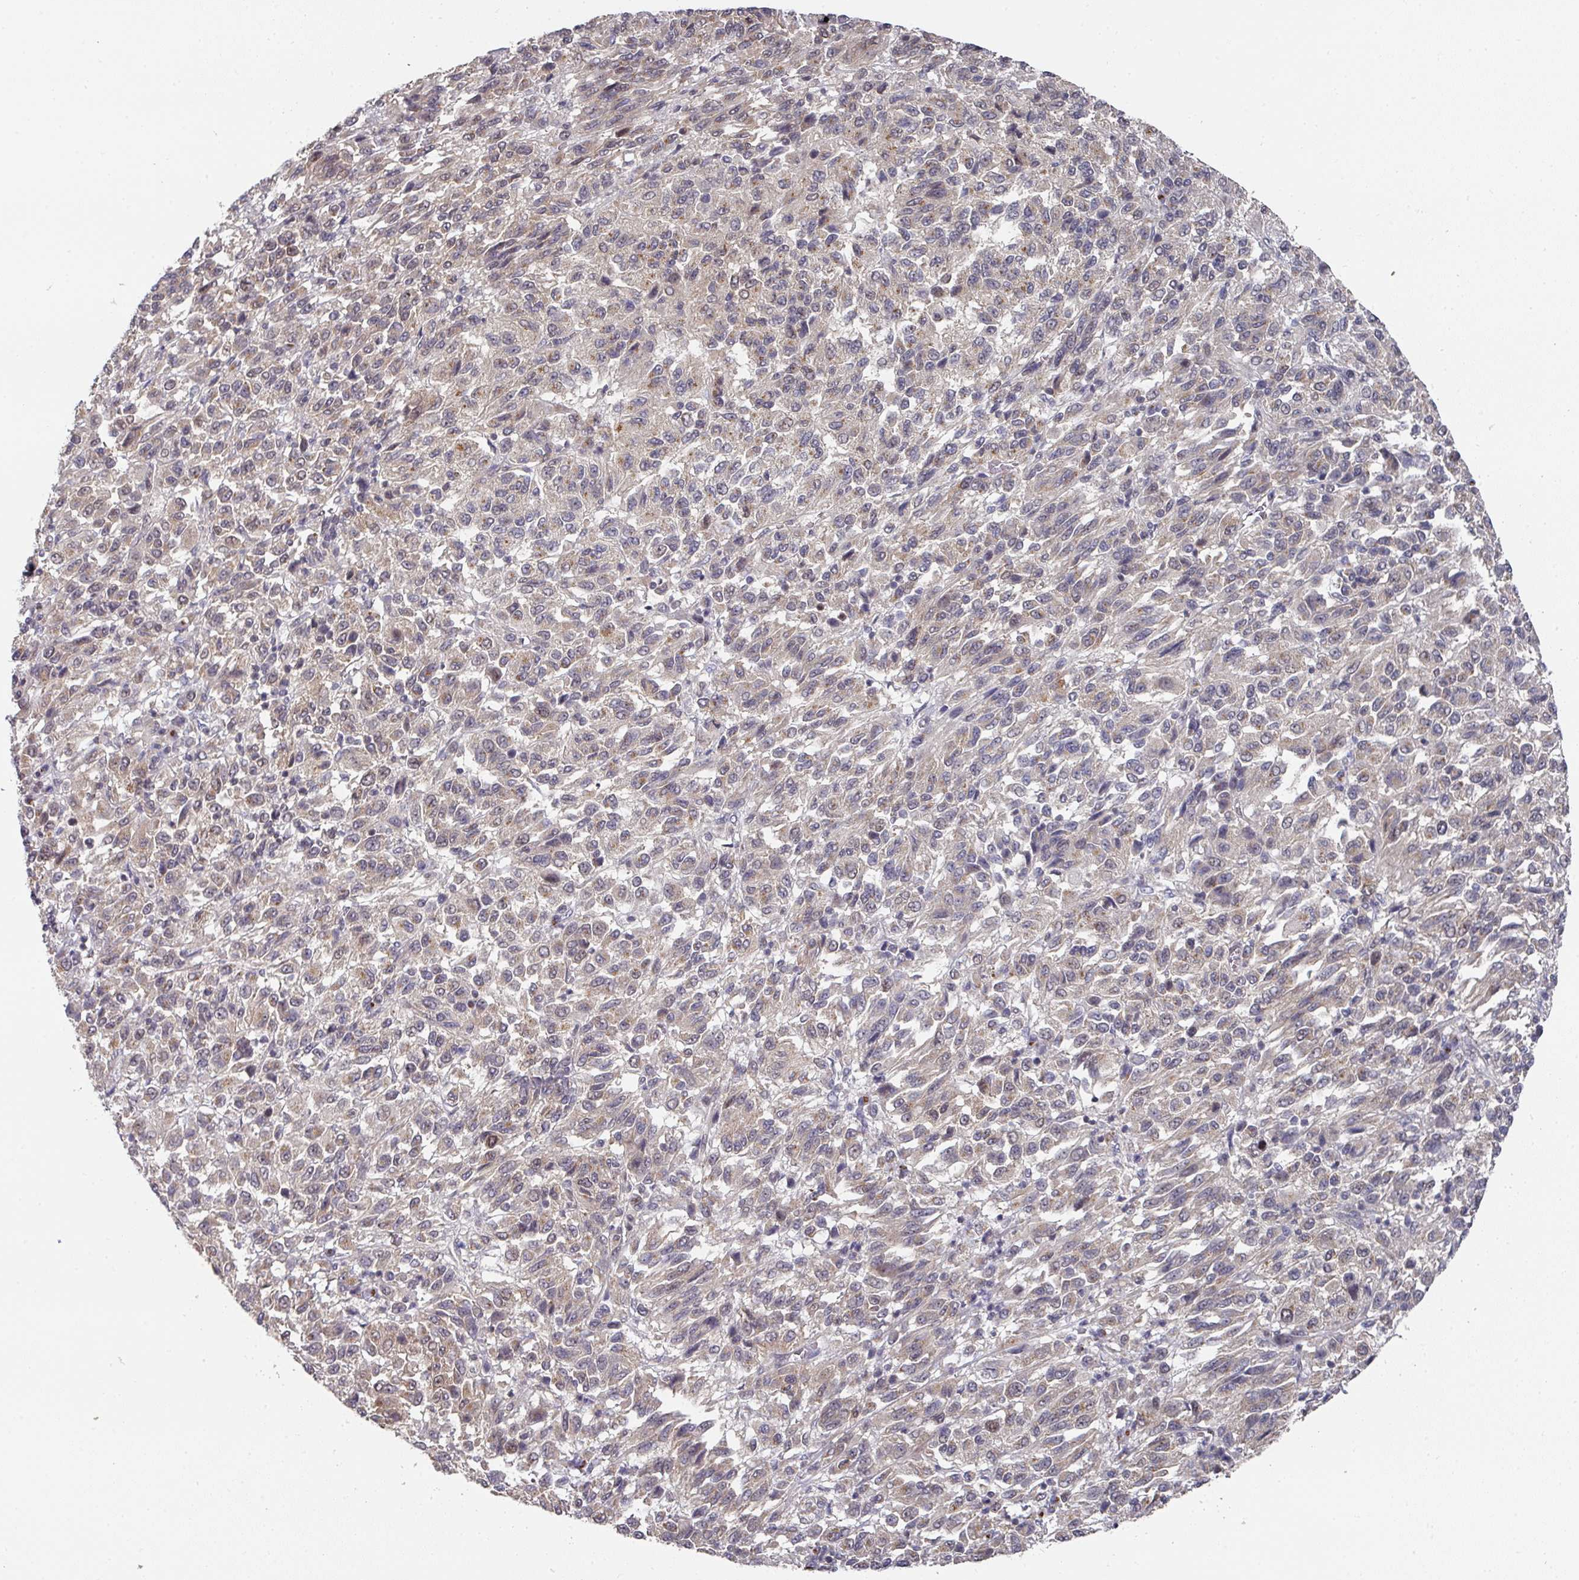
{"staining": {"intensity": "negative", "quantity": "none", "location": "none"}, "tissue": "melanoma", "cell_type": "Tumor cells", "image_type": "cancer", "snomed": [{"axis": "morphology", "description": "Malignant melanoma, Metastatic site"}, {"axis": "topography", "description": "Lung"}], "caption": "A micrograph of human malignant melanoma (metastatic site) is negative for staining in tumor cells. The staining was performed using DAB (3,3'-diaminobenzidine) to visualize the protein expression in brown, while the nuclei were stained in blue with hematoxylin (Magnification: 20x).", "gene": "C18orf25", "patient": {"sex": "male", "age": 64}}